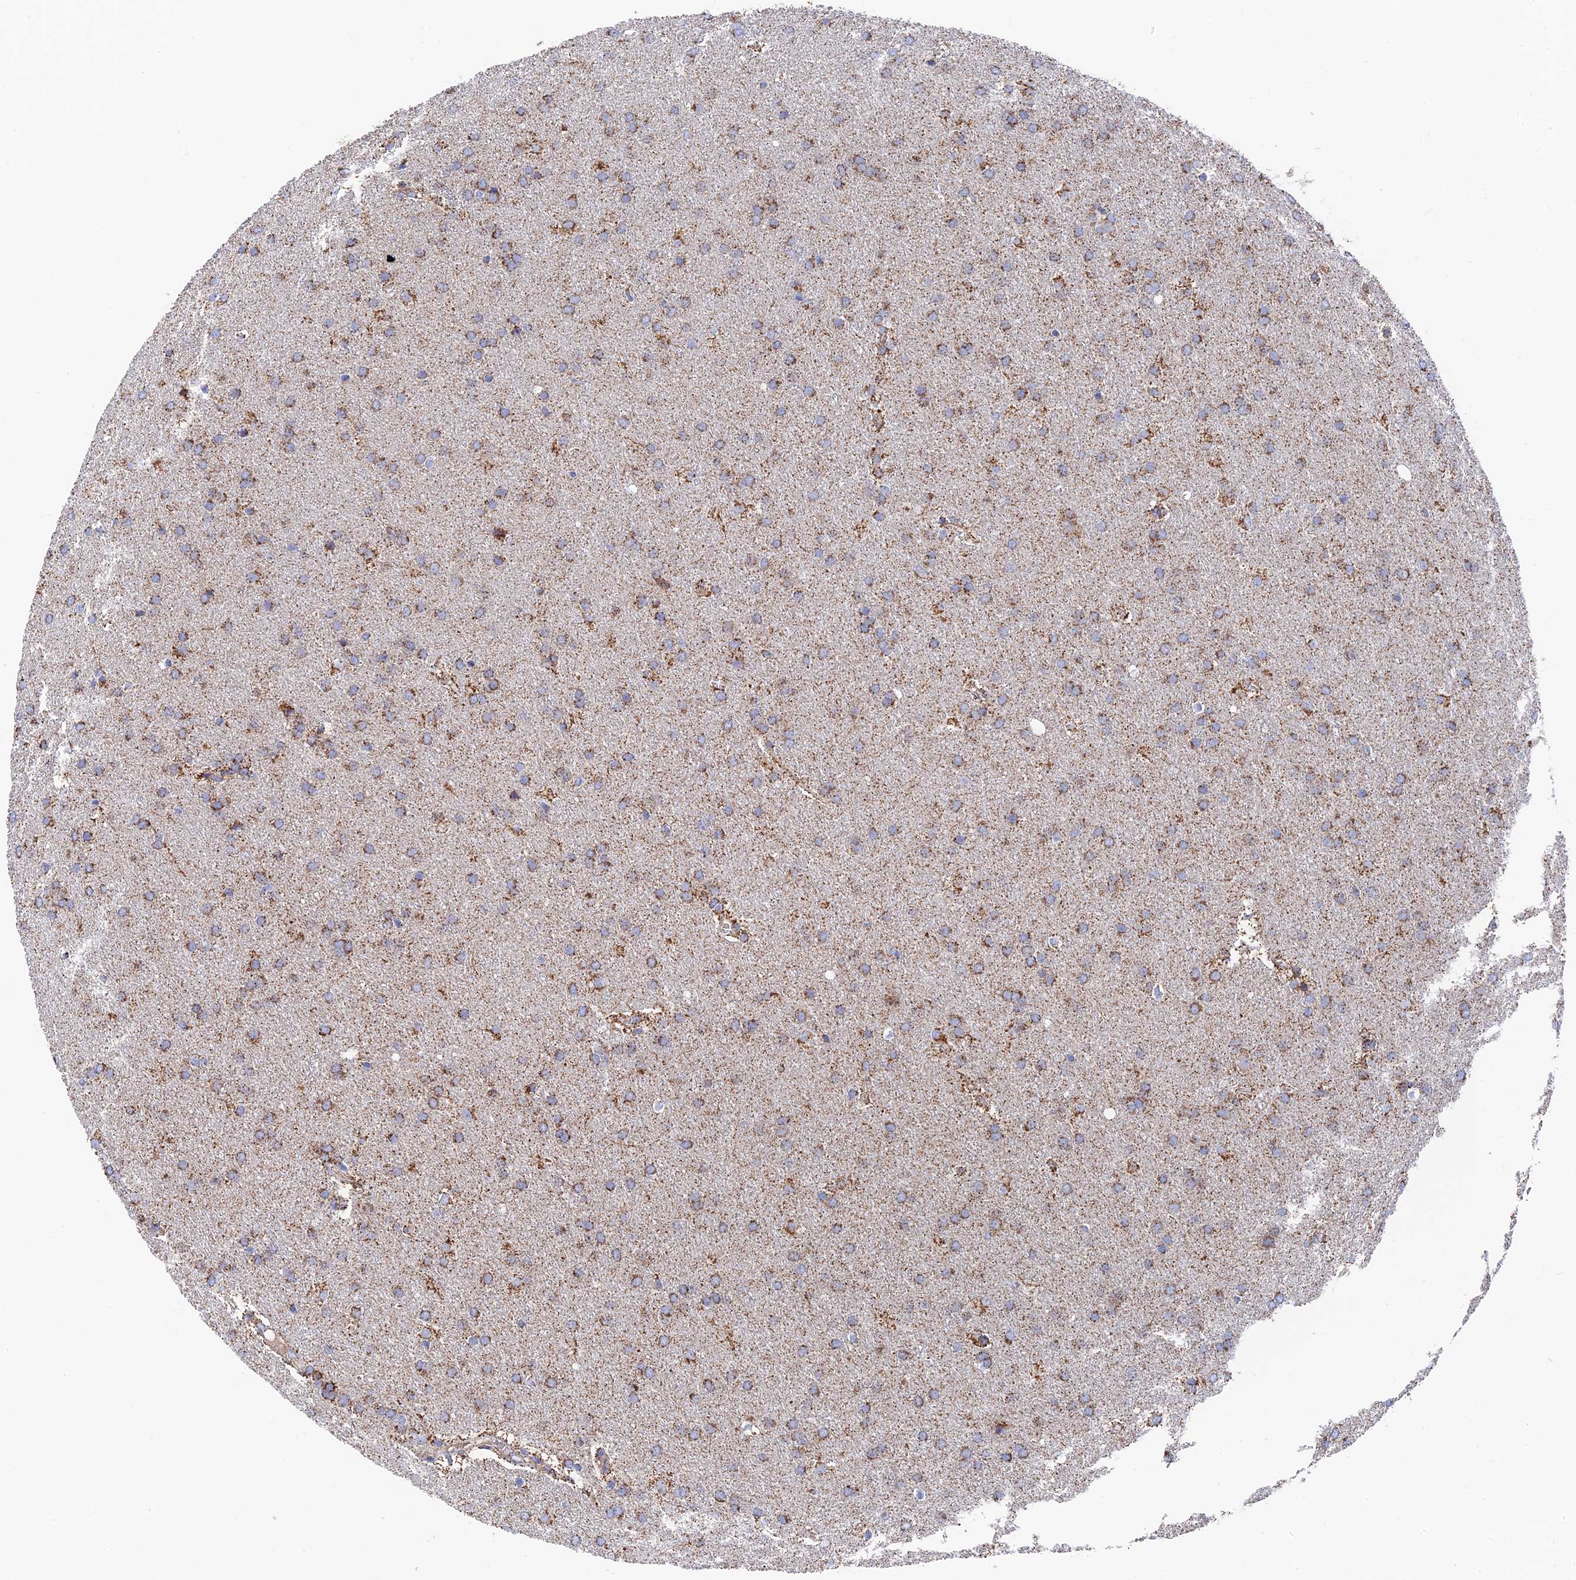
{"staining": {"intensity": "moderate", "quantity": ">75%", "location": "cytoplasmic/membranous"}, "tissue": "glioma", "cell_type": "Tumor cells", "image_type": "cancer", "snomed": [{"axis": "morphology", "description": "Glioma, malignant, Low grade"}, {"axis": "topography", "description": "Brain"}], "caption": "Malignant glioma (low-grade) stained with a protein marker shows moderate staining in tumor cells.", "gene": "HAUS8", "patient": {"sex": "female", "age": 32}}